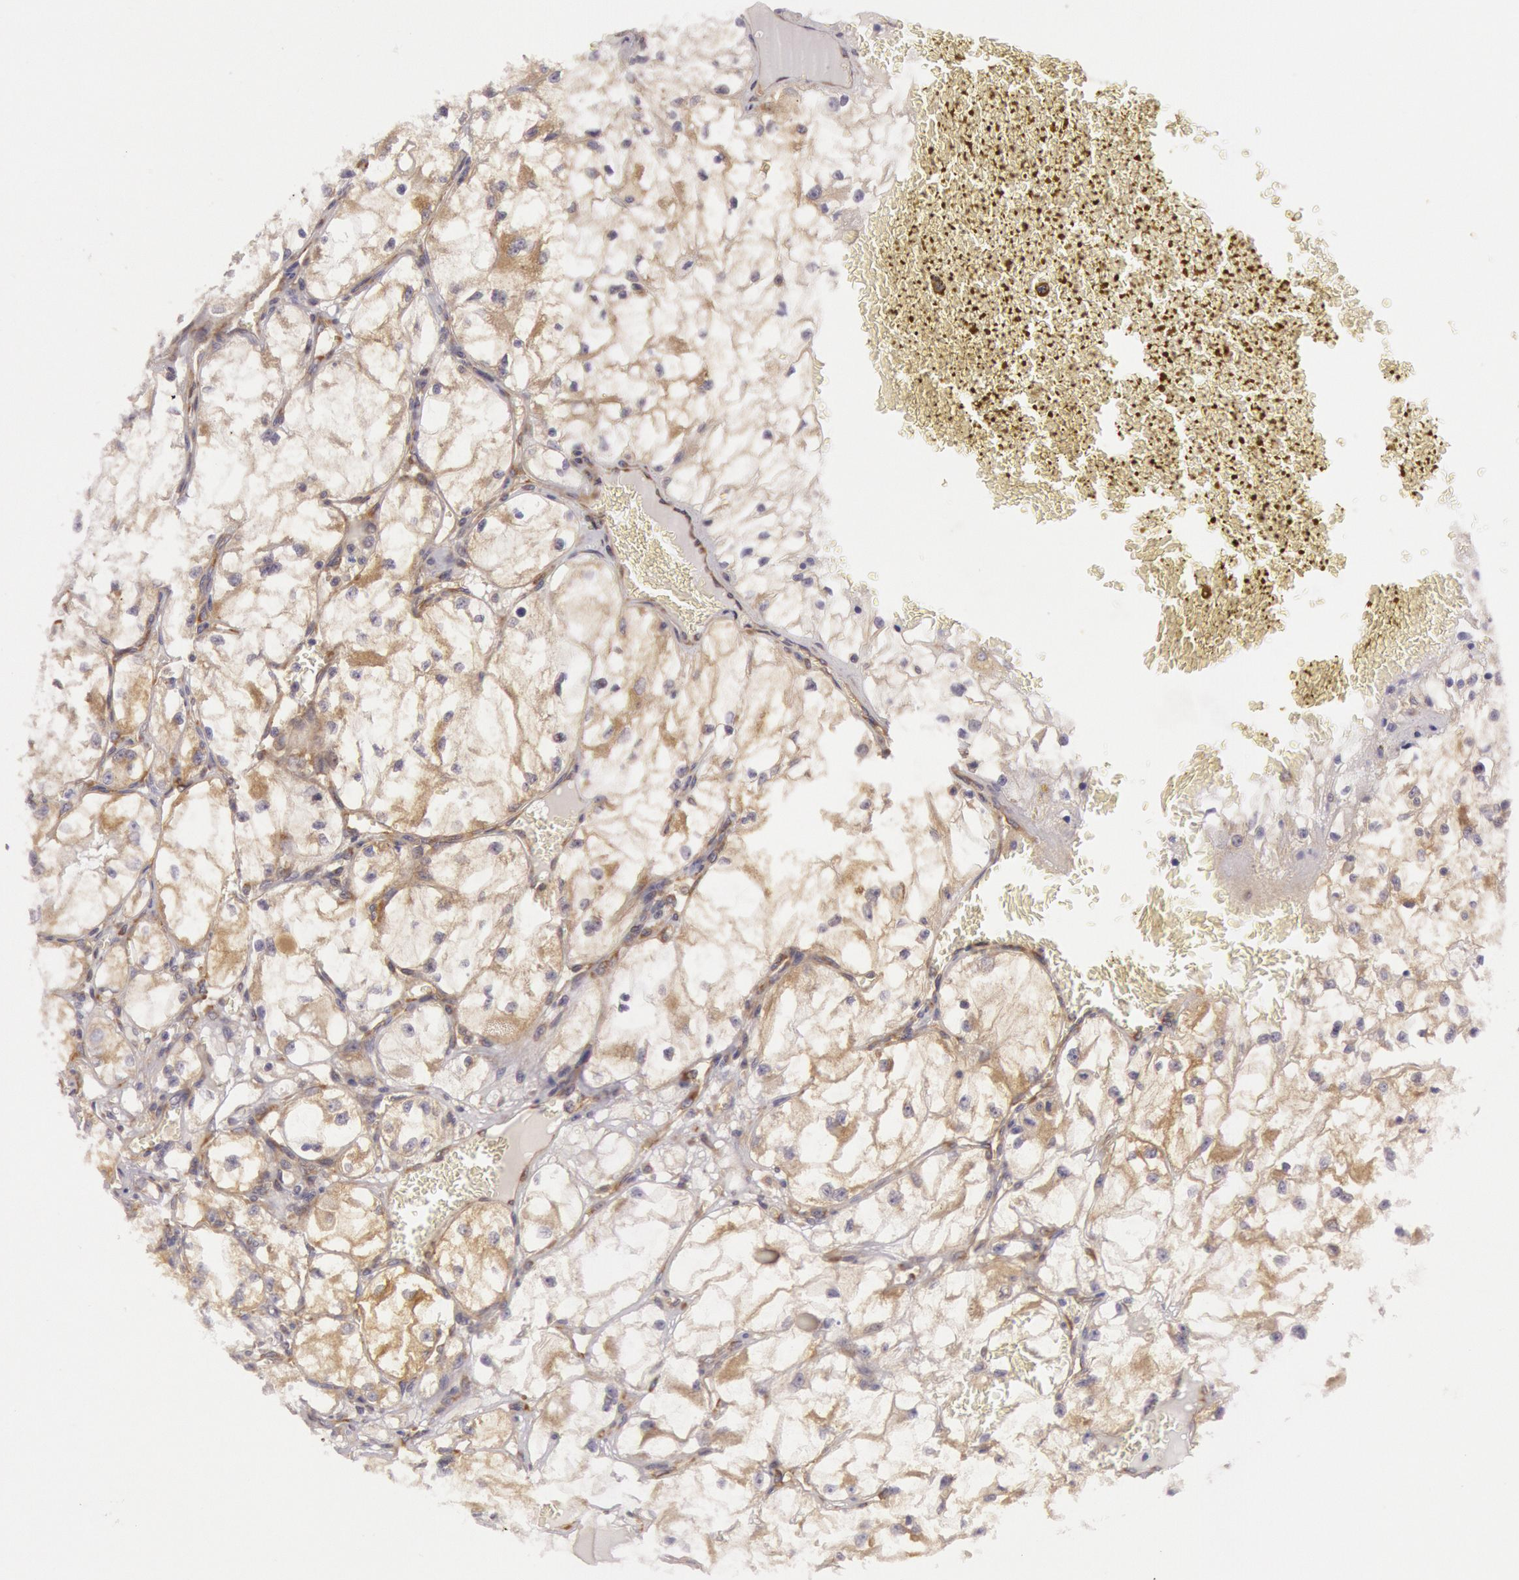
{"staining": {"intensity": "weak", "quantity": "<25%", "location": "cytoplasmic/membranous"}, "tissue": "renal cancer", "cell_type": "Tumor cells", "image_type": "cancer", "snomed": [{"axis": "morphology", "description": "Adenocarcinoma, NOS"}, {"axis": "topography", "description": "Kidney"}], "caption": "Tumor cells show no significant expression in adenocarcinoma (renal).", "gene": "CHUK", "patient": {"sex": "male", "age": 61}}